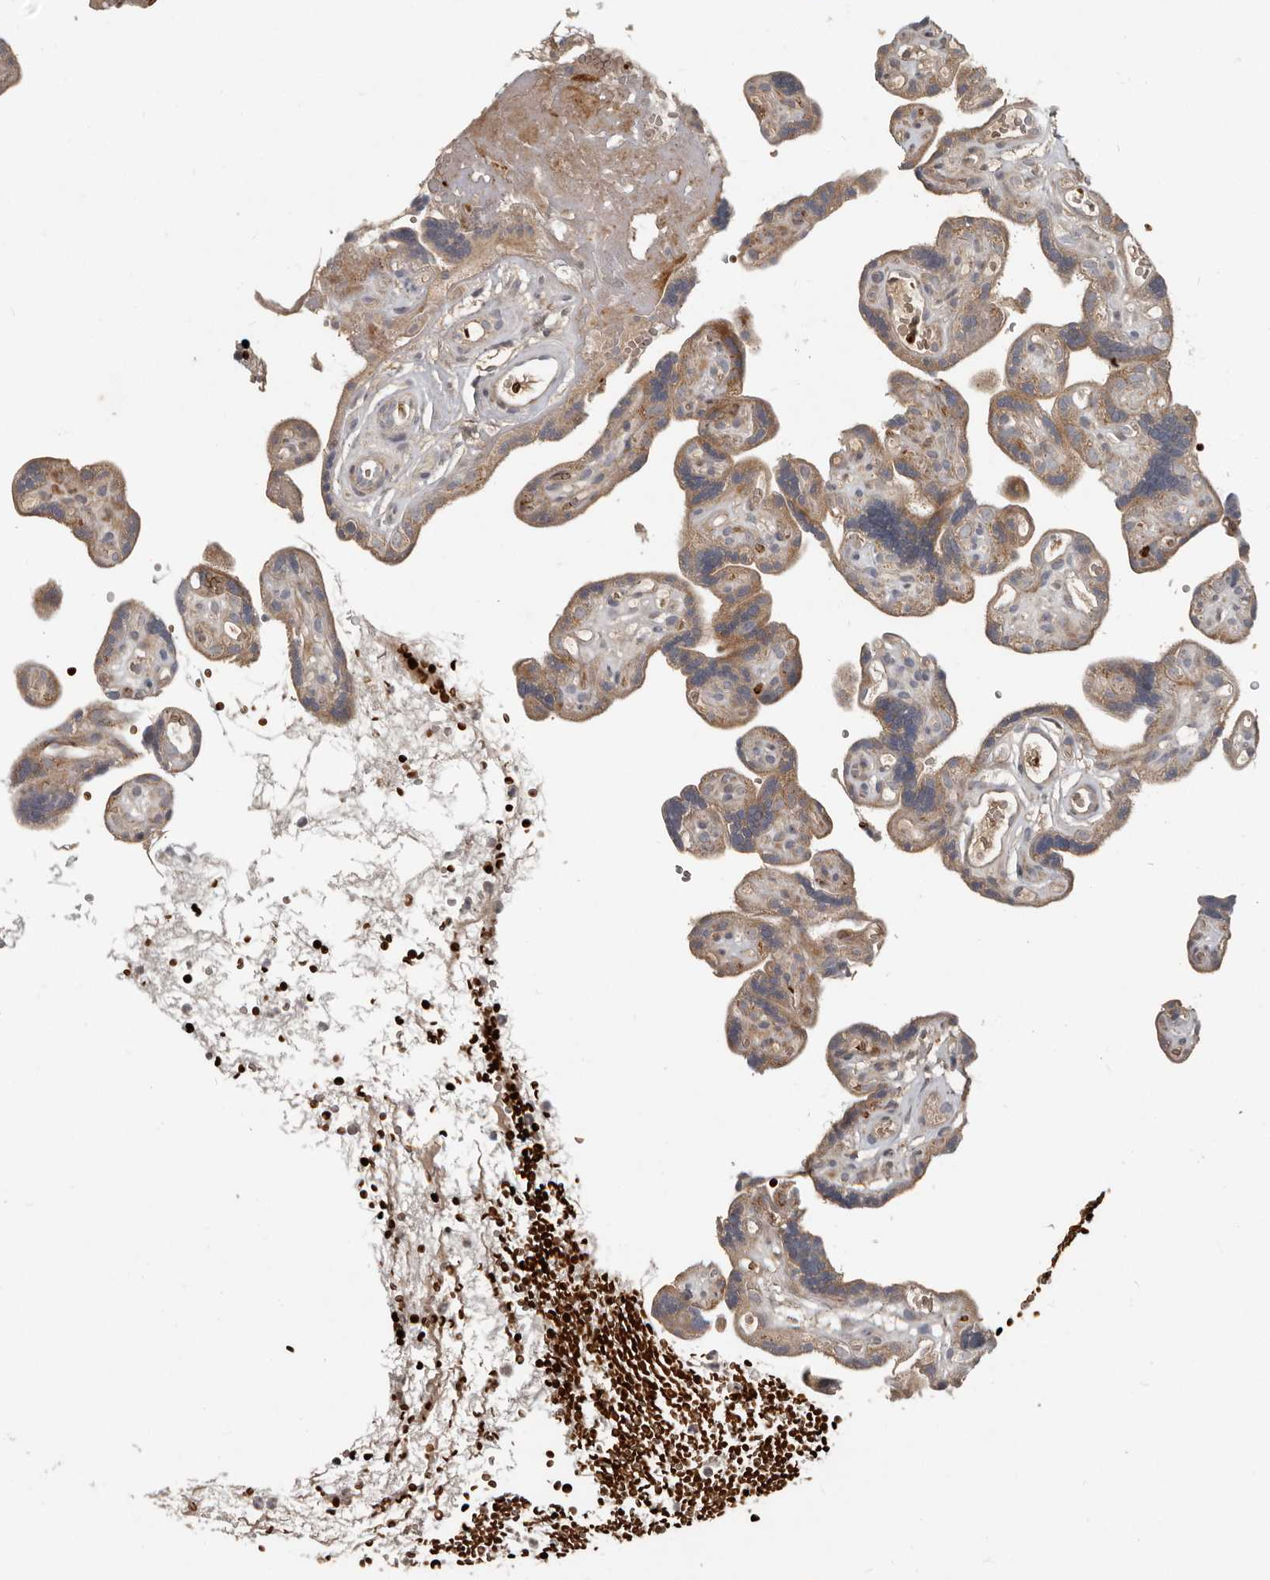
{"staining": {"intensity": "moderate", "quantity": ">75%", "location": "cytoplasmic/membranous"}, "tissue": "placenta", "cell_type": "Trophoblastic cells", "image_type": "normal", "snomed": [{"axis": "morphology", "description": "Normal tissue, NOS"}, {"axis": "topography", "description": "Placenta"}], "caption": "The photomicrograph displays immunohistochemical staining of normal placenta. There is moderate cytoplasmic/membranous staining is identified in approximately >75% of trophoblastic cells.", "gene": "FBXO31", "patient": {"sex": "female", "age": 30}}